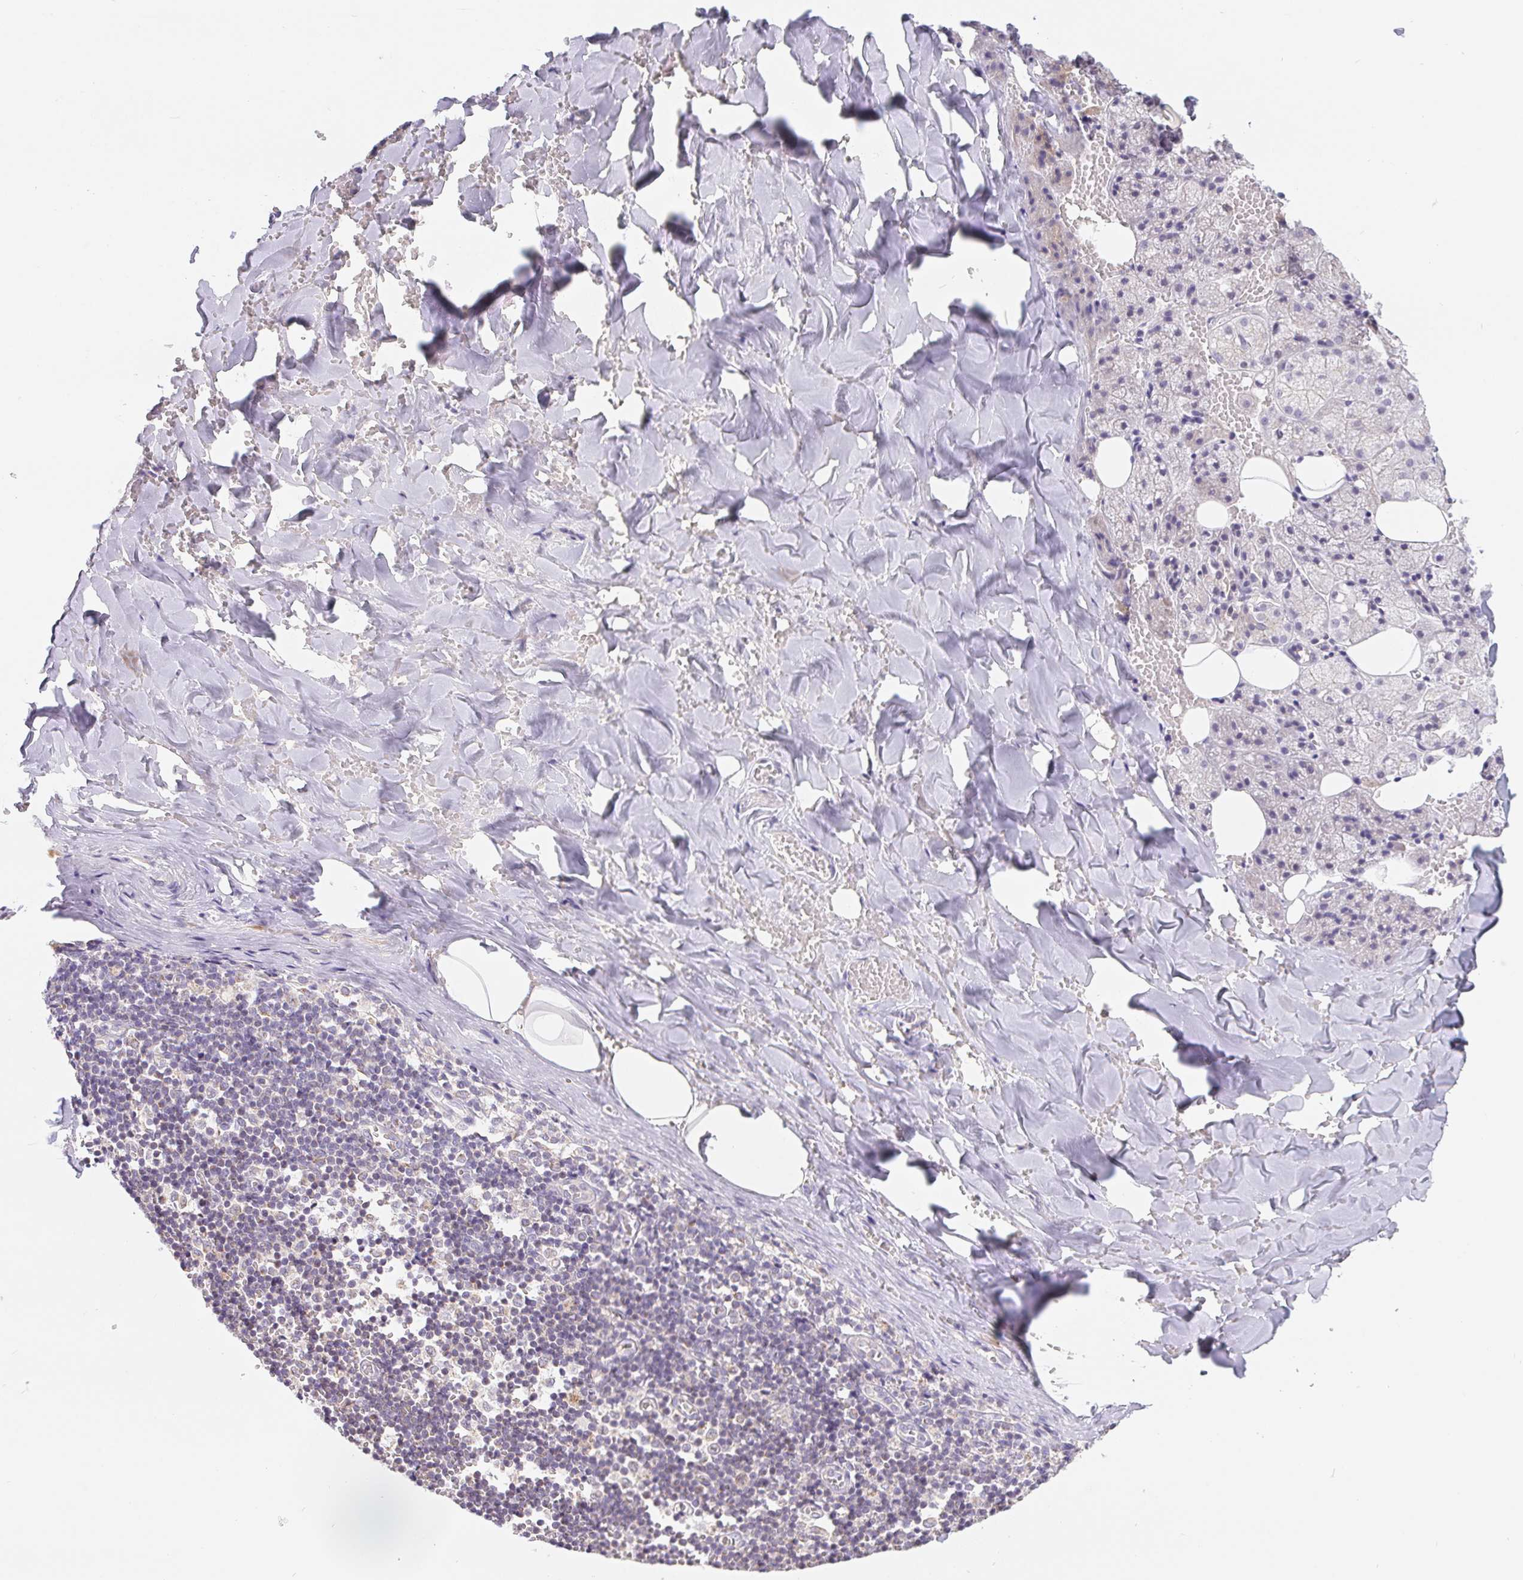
{"staining": {"intensity": "negative", "quantity": "none", "location": "none"}, "tissue": "salivary gland", "cell_type": "Glandular cells", "image_type": "normal", "snomed": [{"axis": "morphology", "description": "Normal tissue, NOS"}, {"axis": "topography", "description": "Salivary gland"}, {"axis": "topography", "description": "Peripheral nerve tissue"}], "caption": "The micrograph reveals no staining of glandular cells in benign salivary gland.", "gene": "EMC6", "patient": {"sex": "male", "age": 38}}